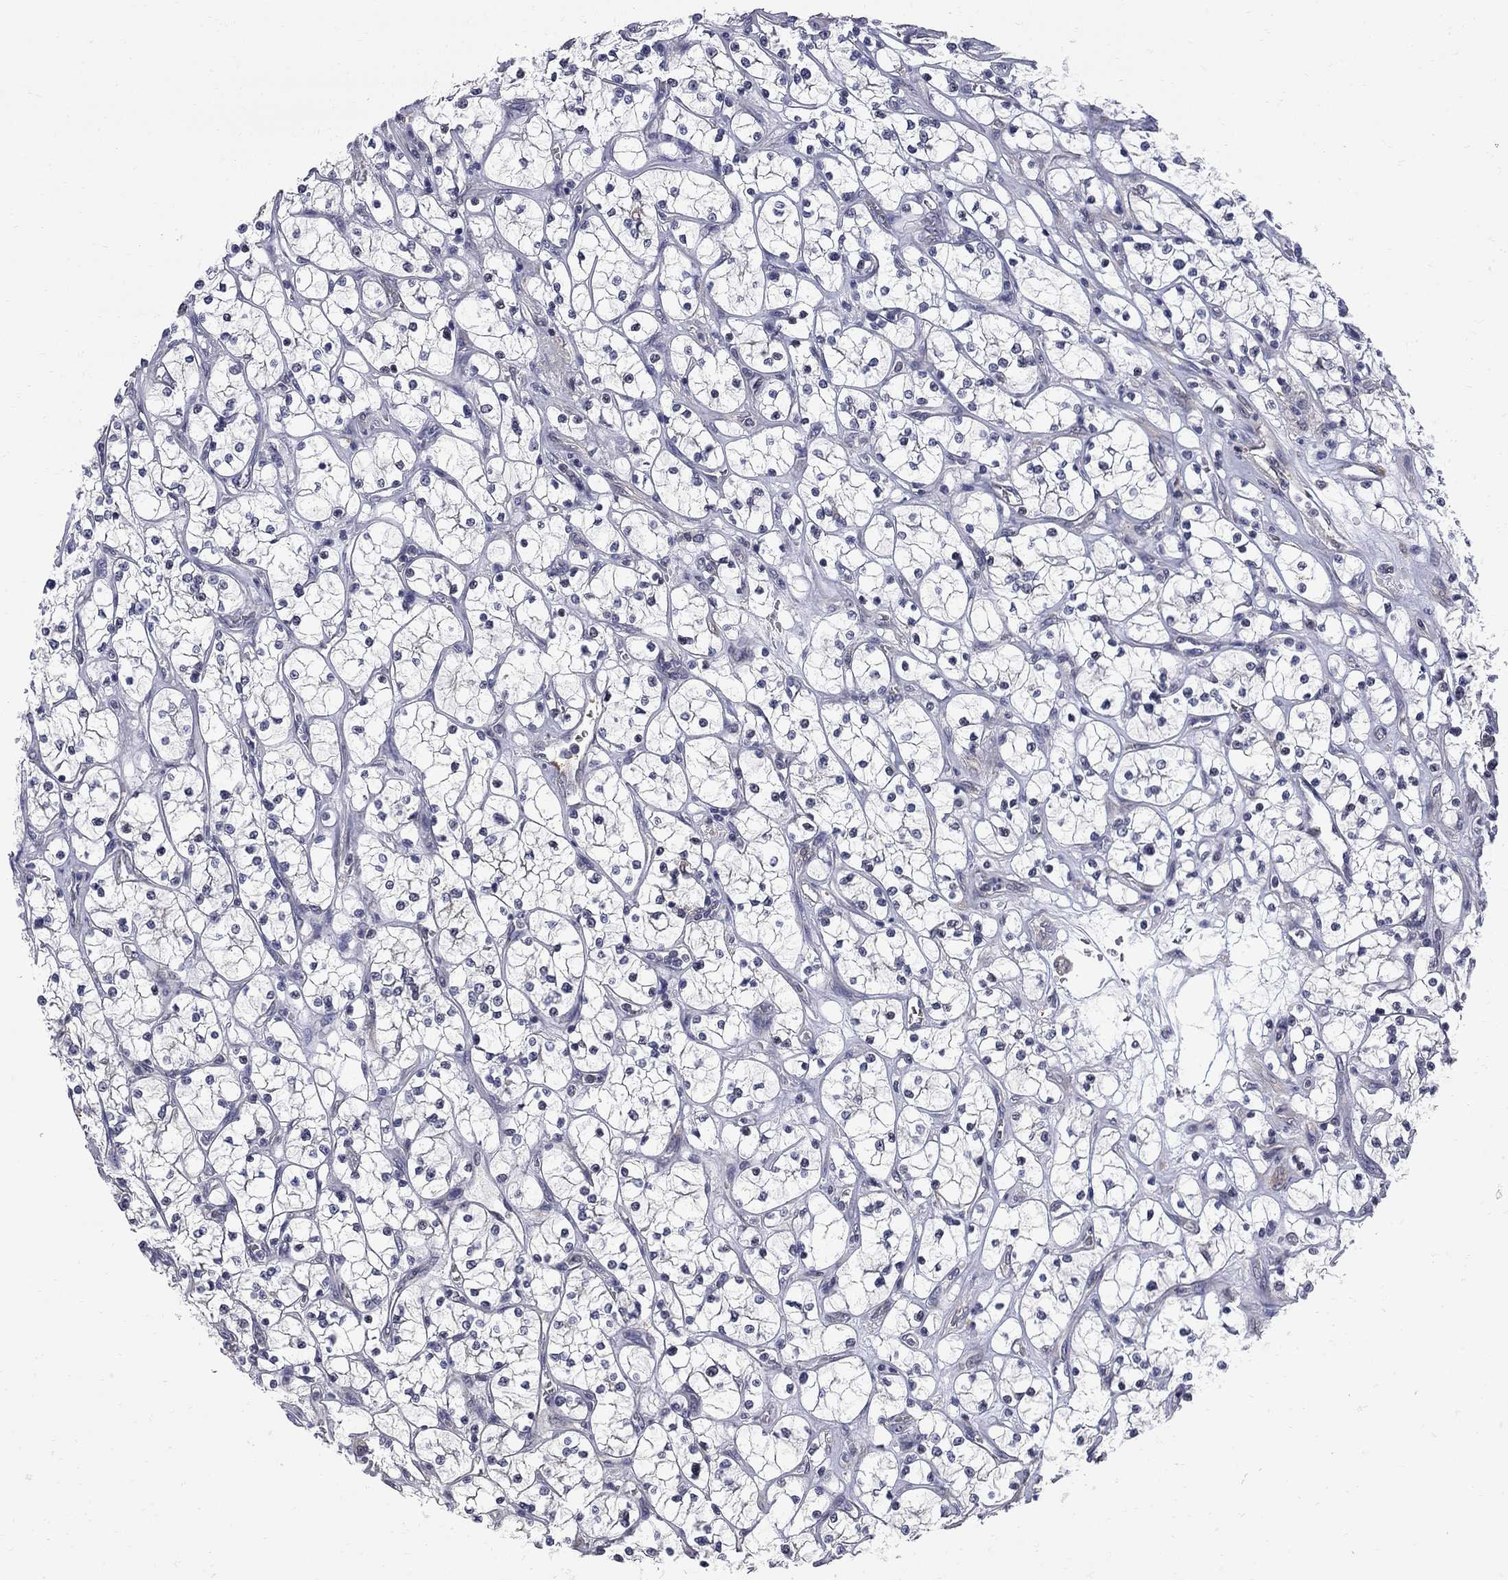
{"staining": {"intensity": "negative", "quantity": "none", "location": "none"}, "tissue": "renal cancer", "cell_type": "Tumor cells", "image_type": "cancer", "snomed": [{"axis": "morphology", "description": "Adenocarcinoma, NOS"}, {"axis": "topography", "description": "Kidney"}], "caption": "Tumor cells show no significant protein expression in renal cancer (adenocarcinoma).", "gene": "GALNT8", "patient": {"sex": "female", "age": 64}}